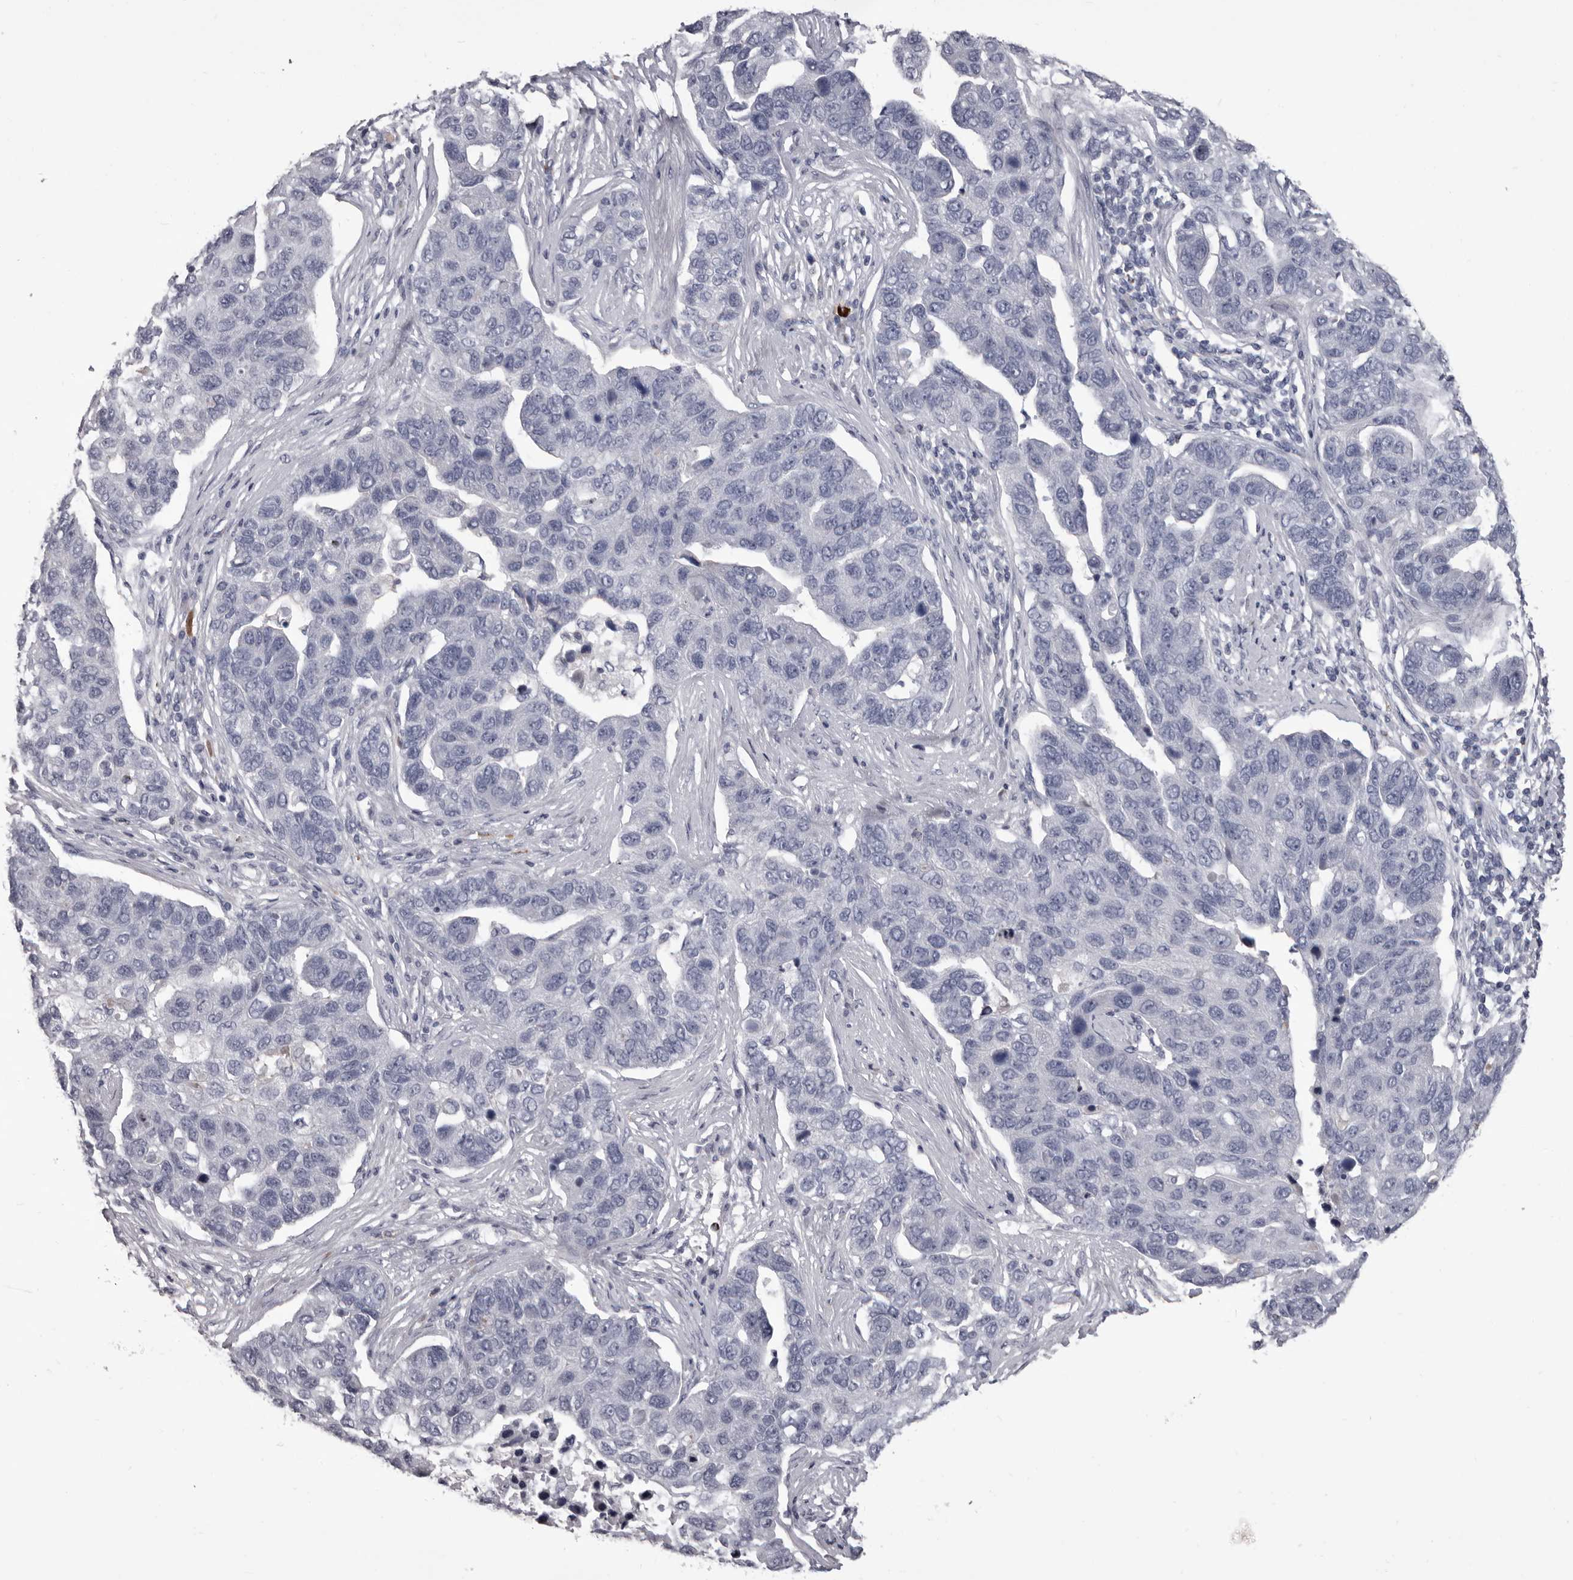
{"staining": {"intensity": "negative", "quantity": "none", "location": "none"}, "tissue": "pancreatic cancer", "cell_type": "Tumor cells", "image_type": "cancer", "snomed": [{"axis": "morphology", "description": "Adenocarcinoma, NOS"}, {"axis": "topography", "description": "Pancreas"}], "caption": "Pancreatic adenocarcinoma was stained to show a protein in brown. There is no significant staining in tumor cells. Nuclei are stained in blue.", "gene": "GZMH", "patient": {"sex": "female", "age": 61}}